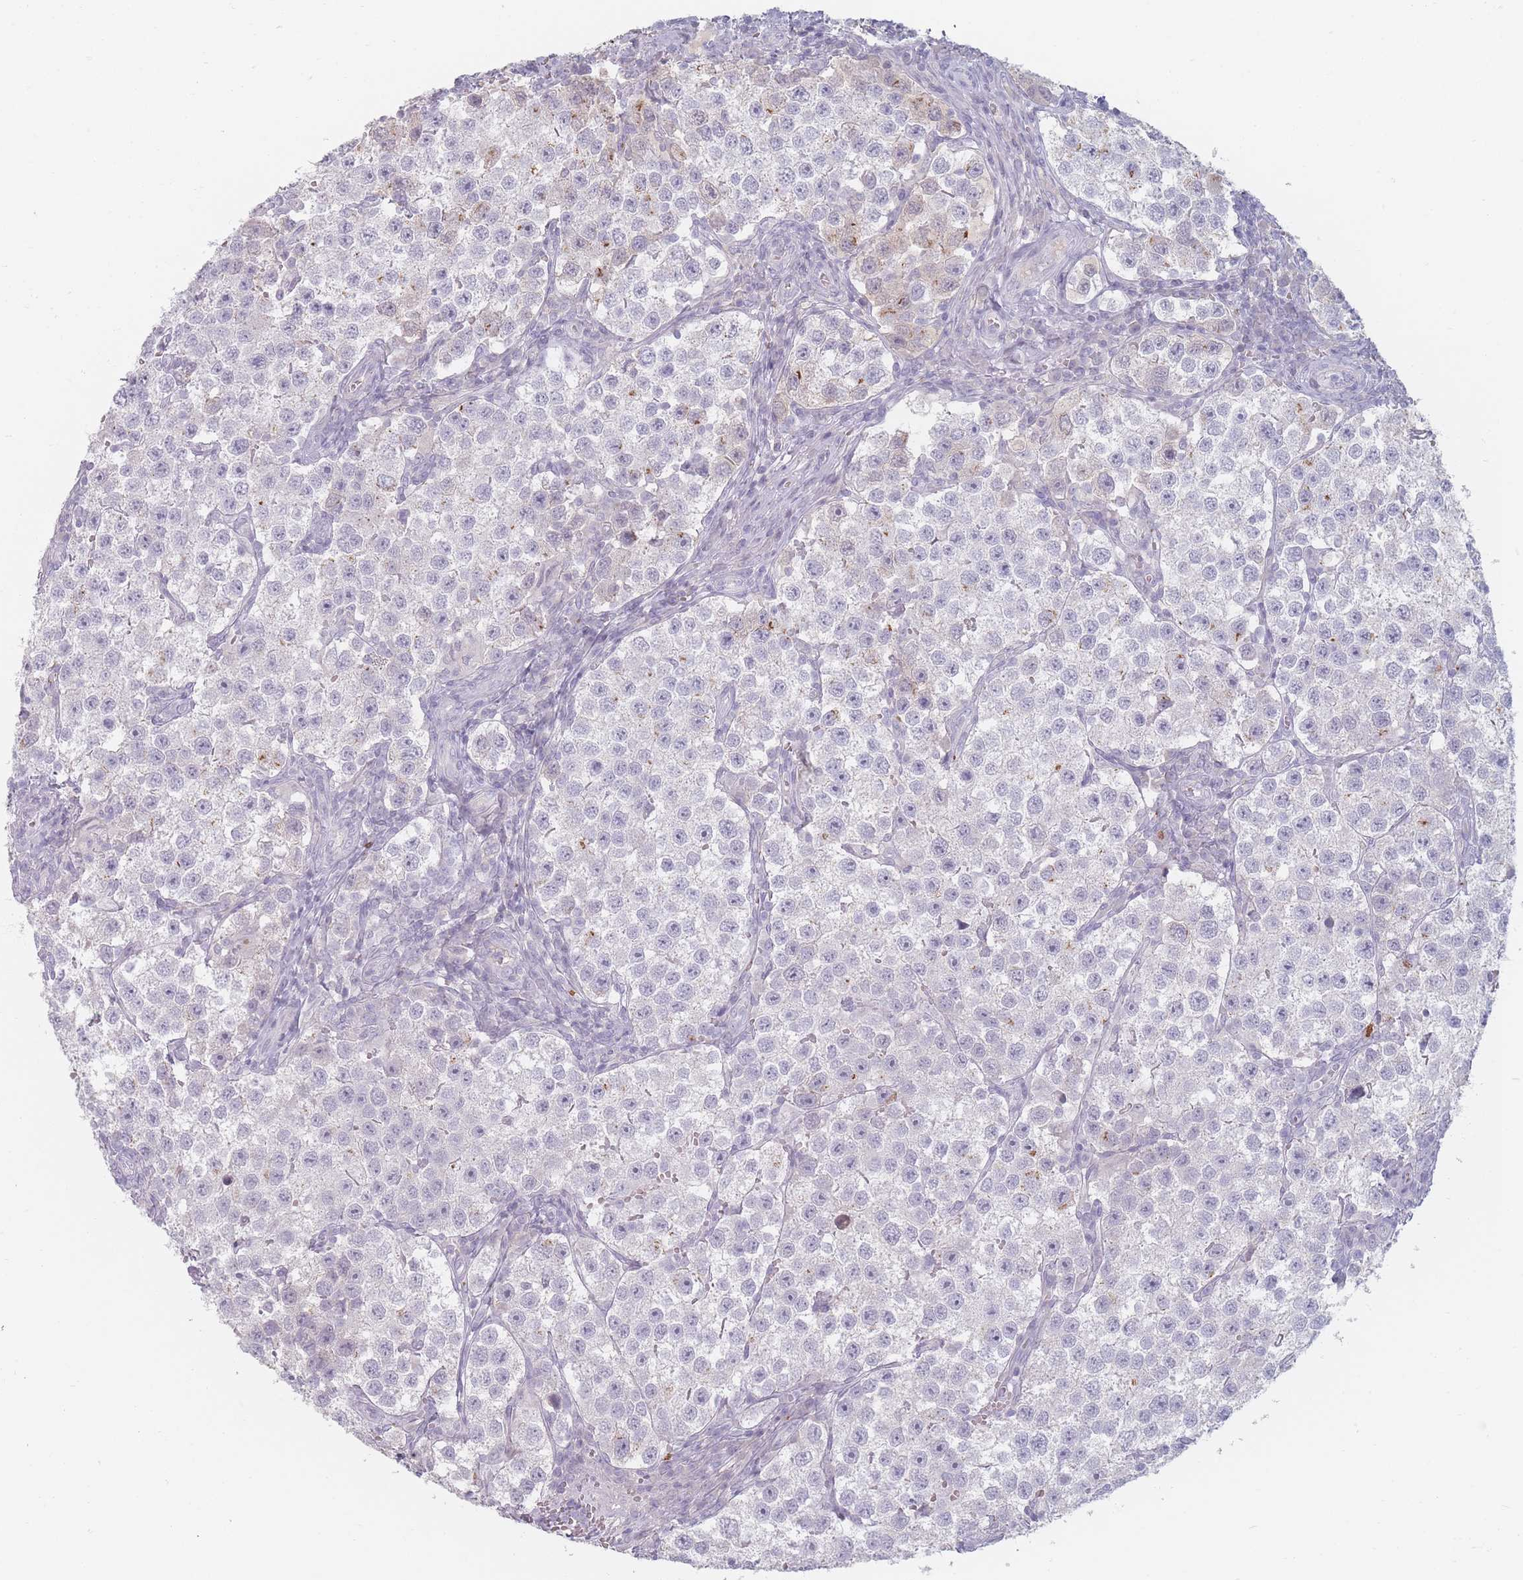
{"staining": {"intensity": "negative", "quantity": "none", "location": "none"}, "tissue": "testis cancer", "cell_type": "Tumor cells", "image_type": "cancer", "snomed": [{"axis": "morphology", "description": "Seminoma, NOS"}, {"axis": "topography", "description": "Testis"}], "caption": "Testis cancer (seminoma) stained for a protein using IHC displays no positivity tumor cells.", "gene": "HELZ2", "patient": {"sex": "male", "age": 37}}